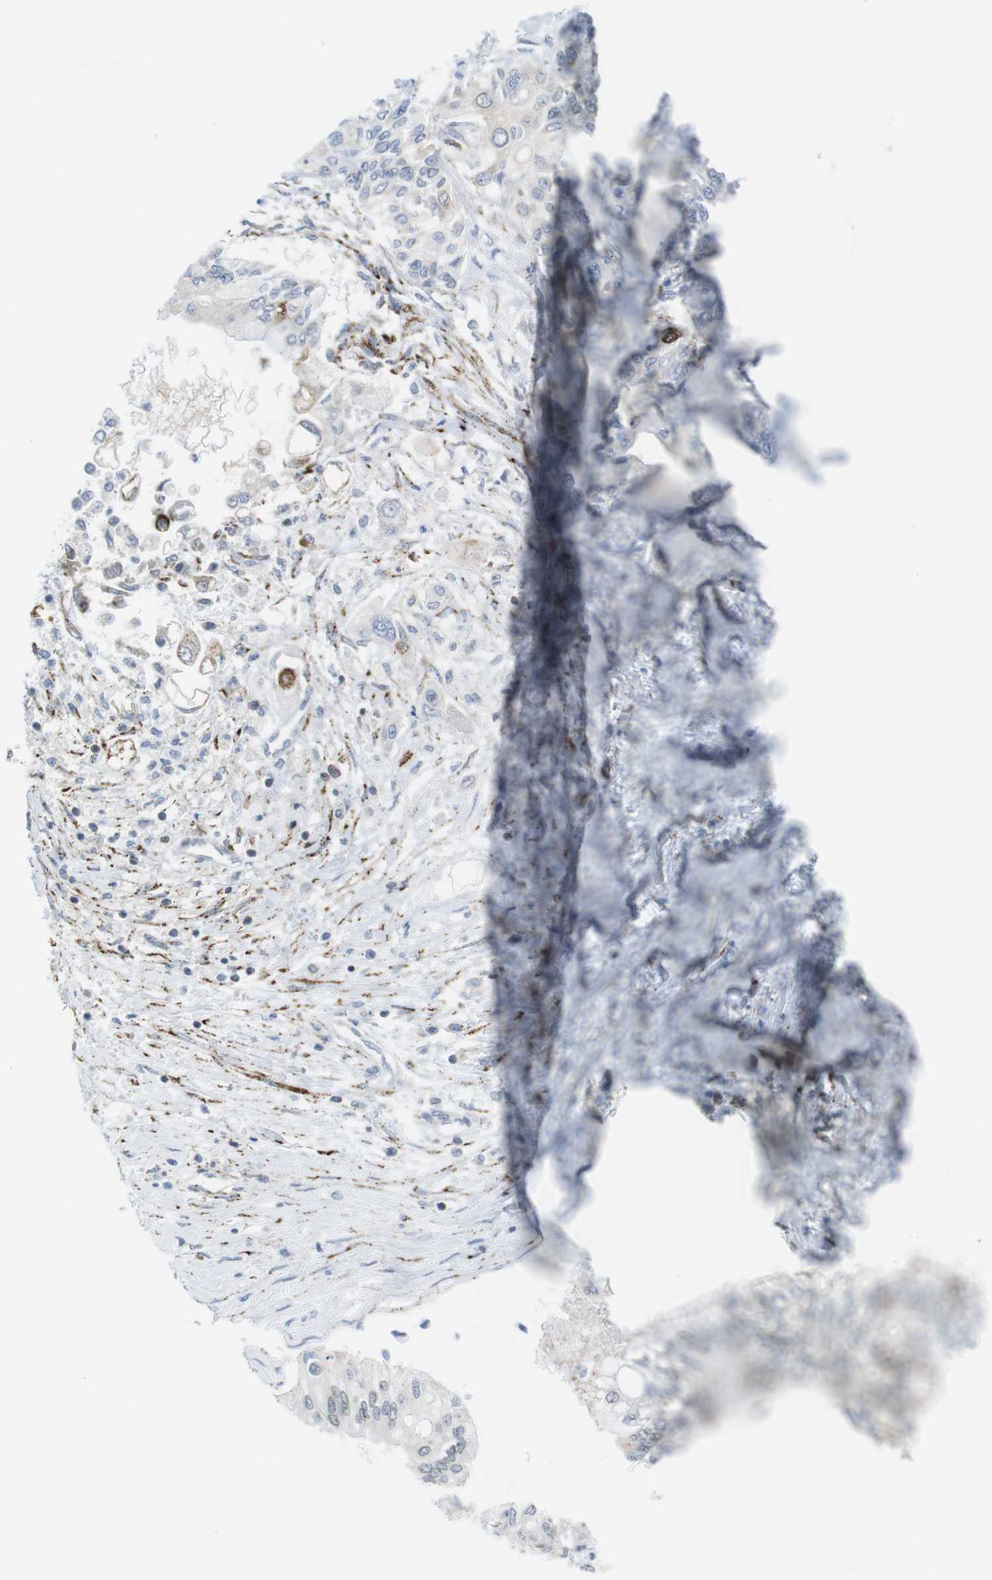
{"staining": {"intensity": "negative", "quantity": "none", "location": "none"}, "tissue": "pancreatic cancer", "cell_type": "Tumor cells", "image_type": "cancer", "snomed": [{"axis": "morphology", "description": "Adenocarcinoma, NOS"}, {"axis": "topography", "description": "Pancreas"}], "caption": "Image shows no significant protein expression in tumor cells of pancreatic cancer.", "gene": "KCNE3", "patient": {"sex": "female", "age": 77}}